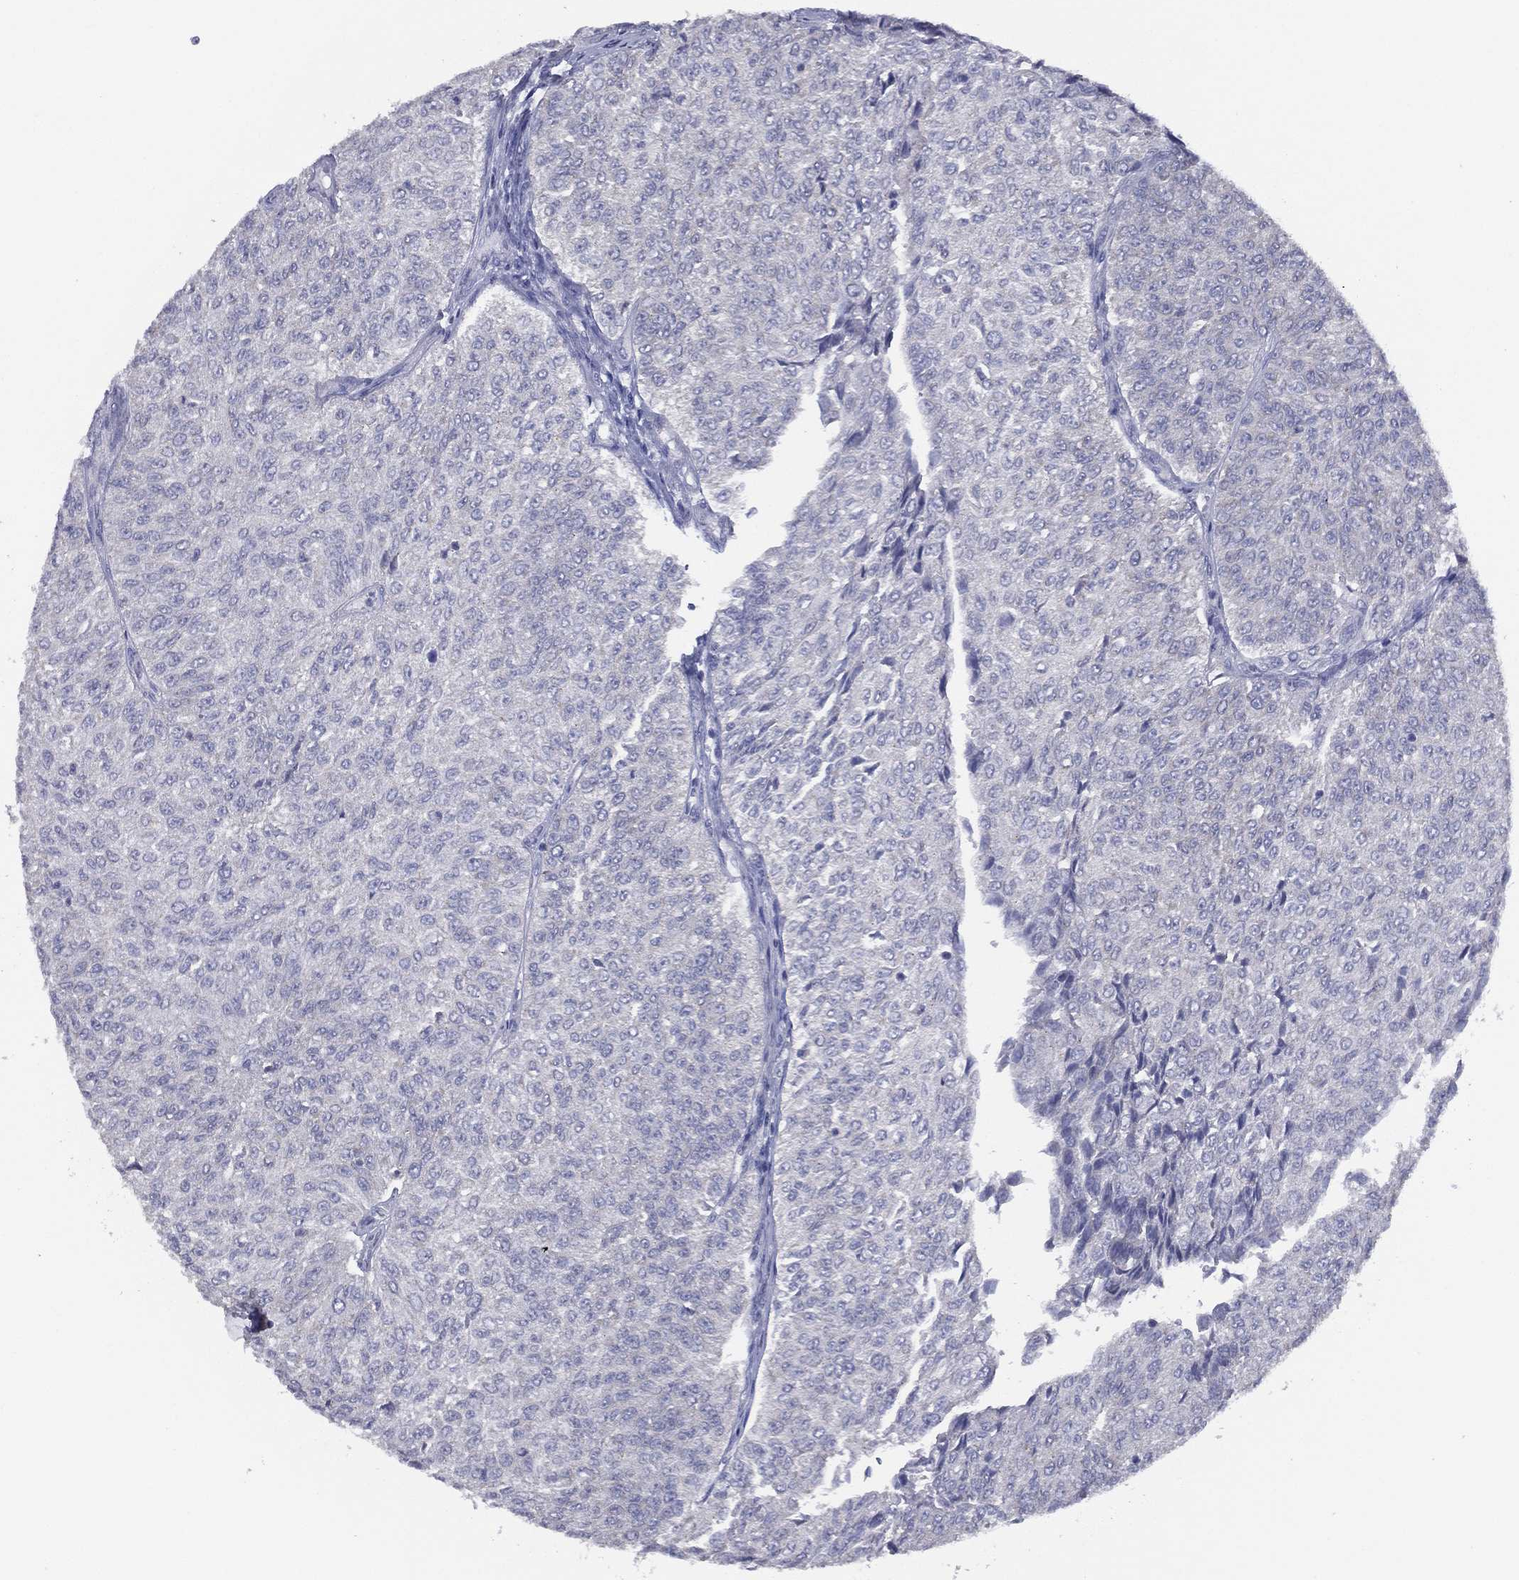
{"staining": {"intensity": "negative", "quantity": "none", "location": "none"}, "tissue": "urothelial cancer", "cell_type": "Tumor cells", "image_type": "cancer", "snomed": [{"axis": "morphology", "description": "Urothelial carcinoma, Low grade"}, {"axis": "topography", "description": "Urinary bladder"}], "caption": "The IHC histopathology image has no significant expression in tumor cells of urothelial cancer tissue.", "gene": "SLC13A4", "patient": {"sex": "male", "age": 78}}